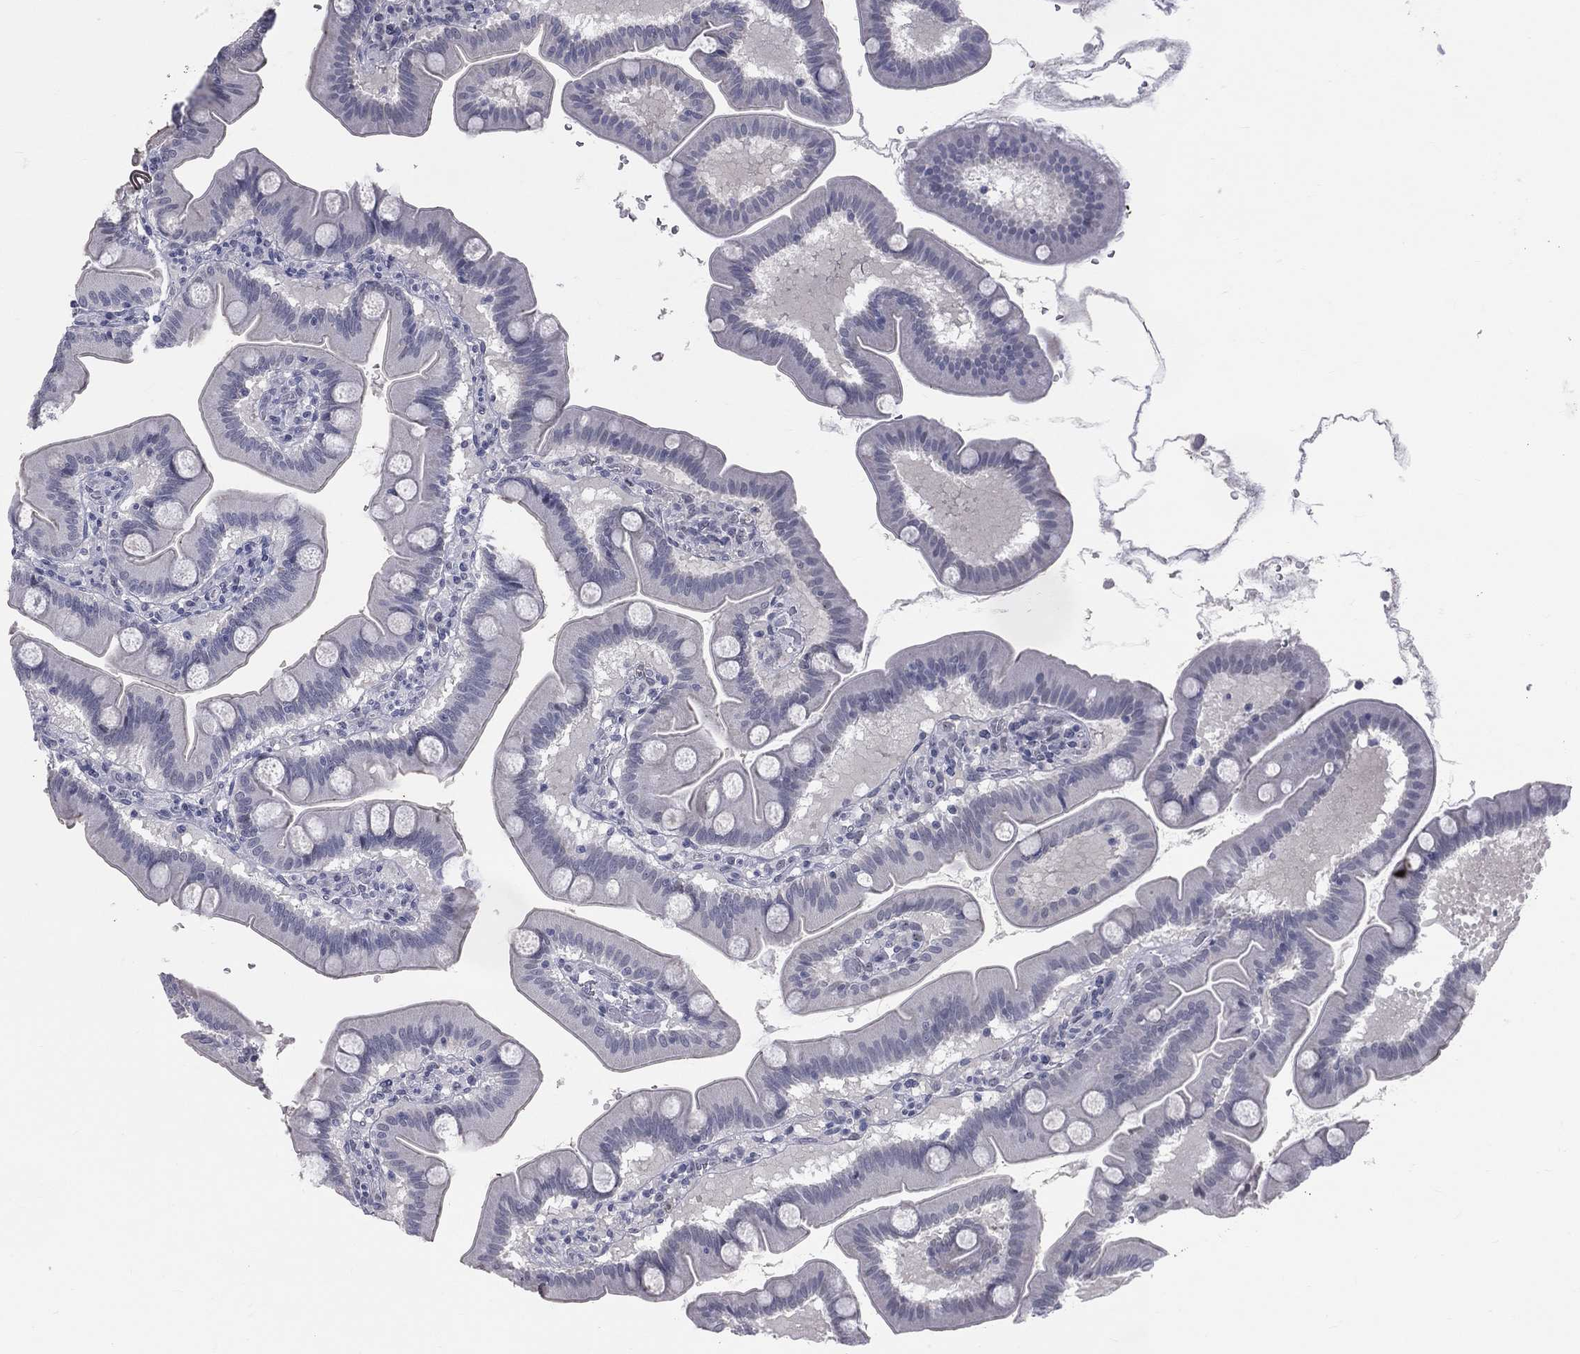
{"staining": {"intensity": "negative", "quantity": "none", "location": "none"}, "tissue": "duodenum", "cell_type": "Glandular cells", "image_type": "normal", "snomed": [{"axis": "morphology", "description": "Normal tissue, NOS"}, {"axis": "topography", "description": "Duodenum"}], "caption": "The image displays no staining of glandular cells in benign duodenum.", "gene": "CD22", "patient": {"sex": "male", "age": 59}}